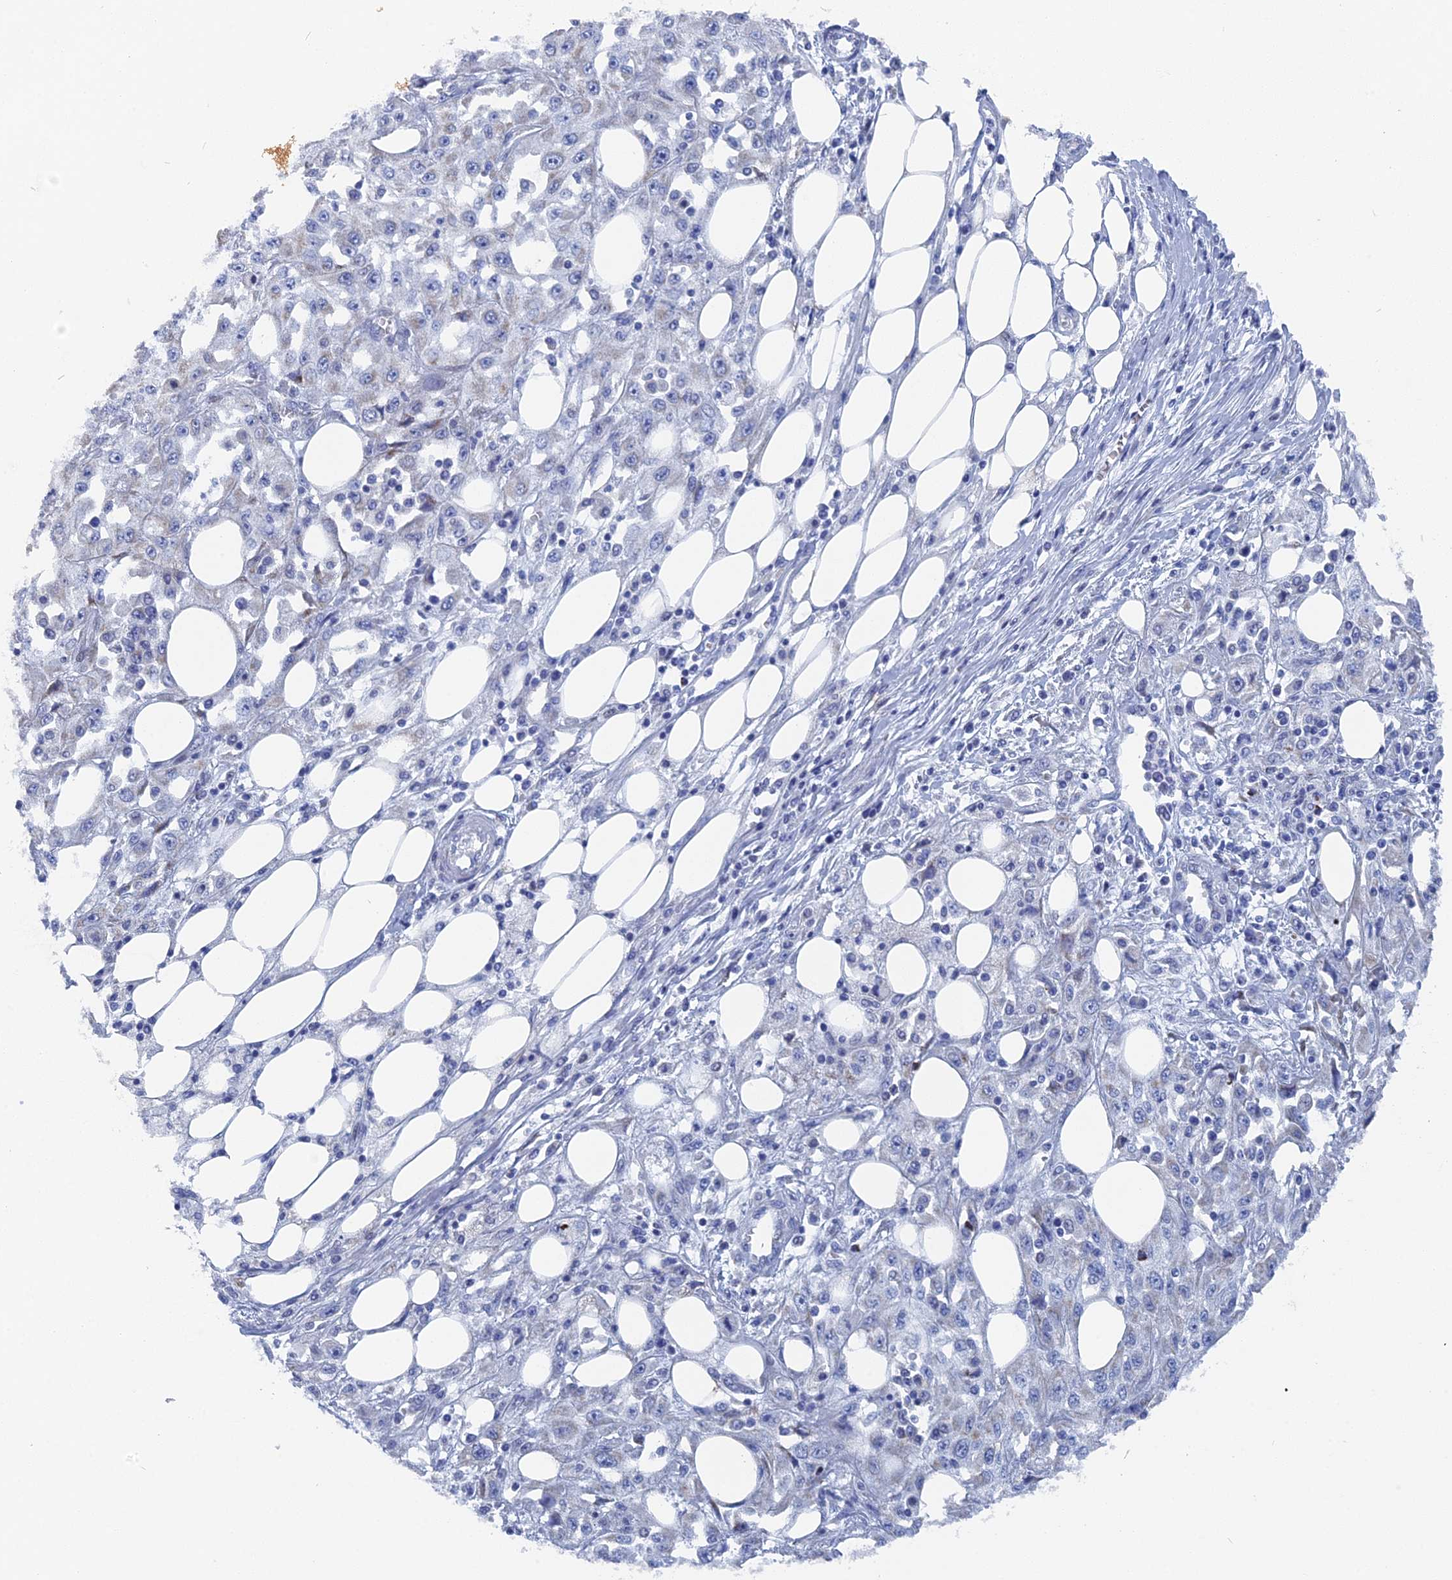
{"staining": {"intensity": "negative", "quantity": "none", "location": "none"}, "tissue": "skin cancer", "cell_type": "Tumor cells", "image_type": "cancer", "snomed": [{"axis": "morphology", "description": "Squamous cell carcinoma, NOS"}, {"axis": "morphology", "description": "Squamous cell carcinoma, metastatic, NOS"}, {"axis": "topography", "description": "Skin"}, {"axis": "topography", "description": "Lymph node"}], "caption": "Tumor cells show no significant protein staining in skin cancer.", "gene": "HIGD1A", "patient": {"sex": "male", "age": 75}}